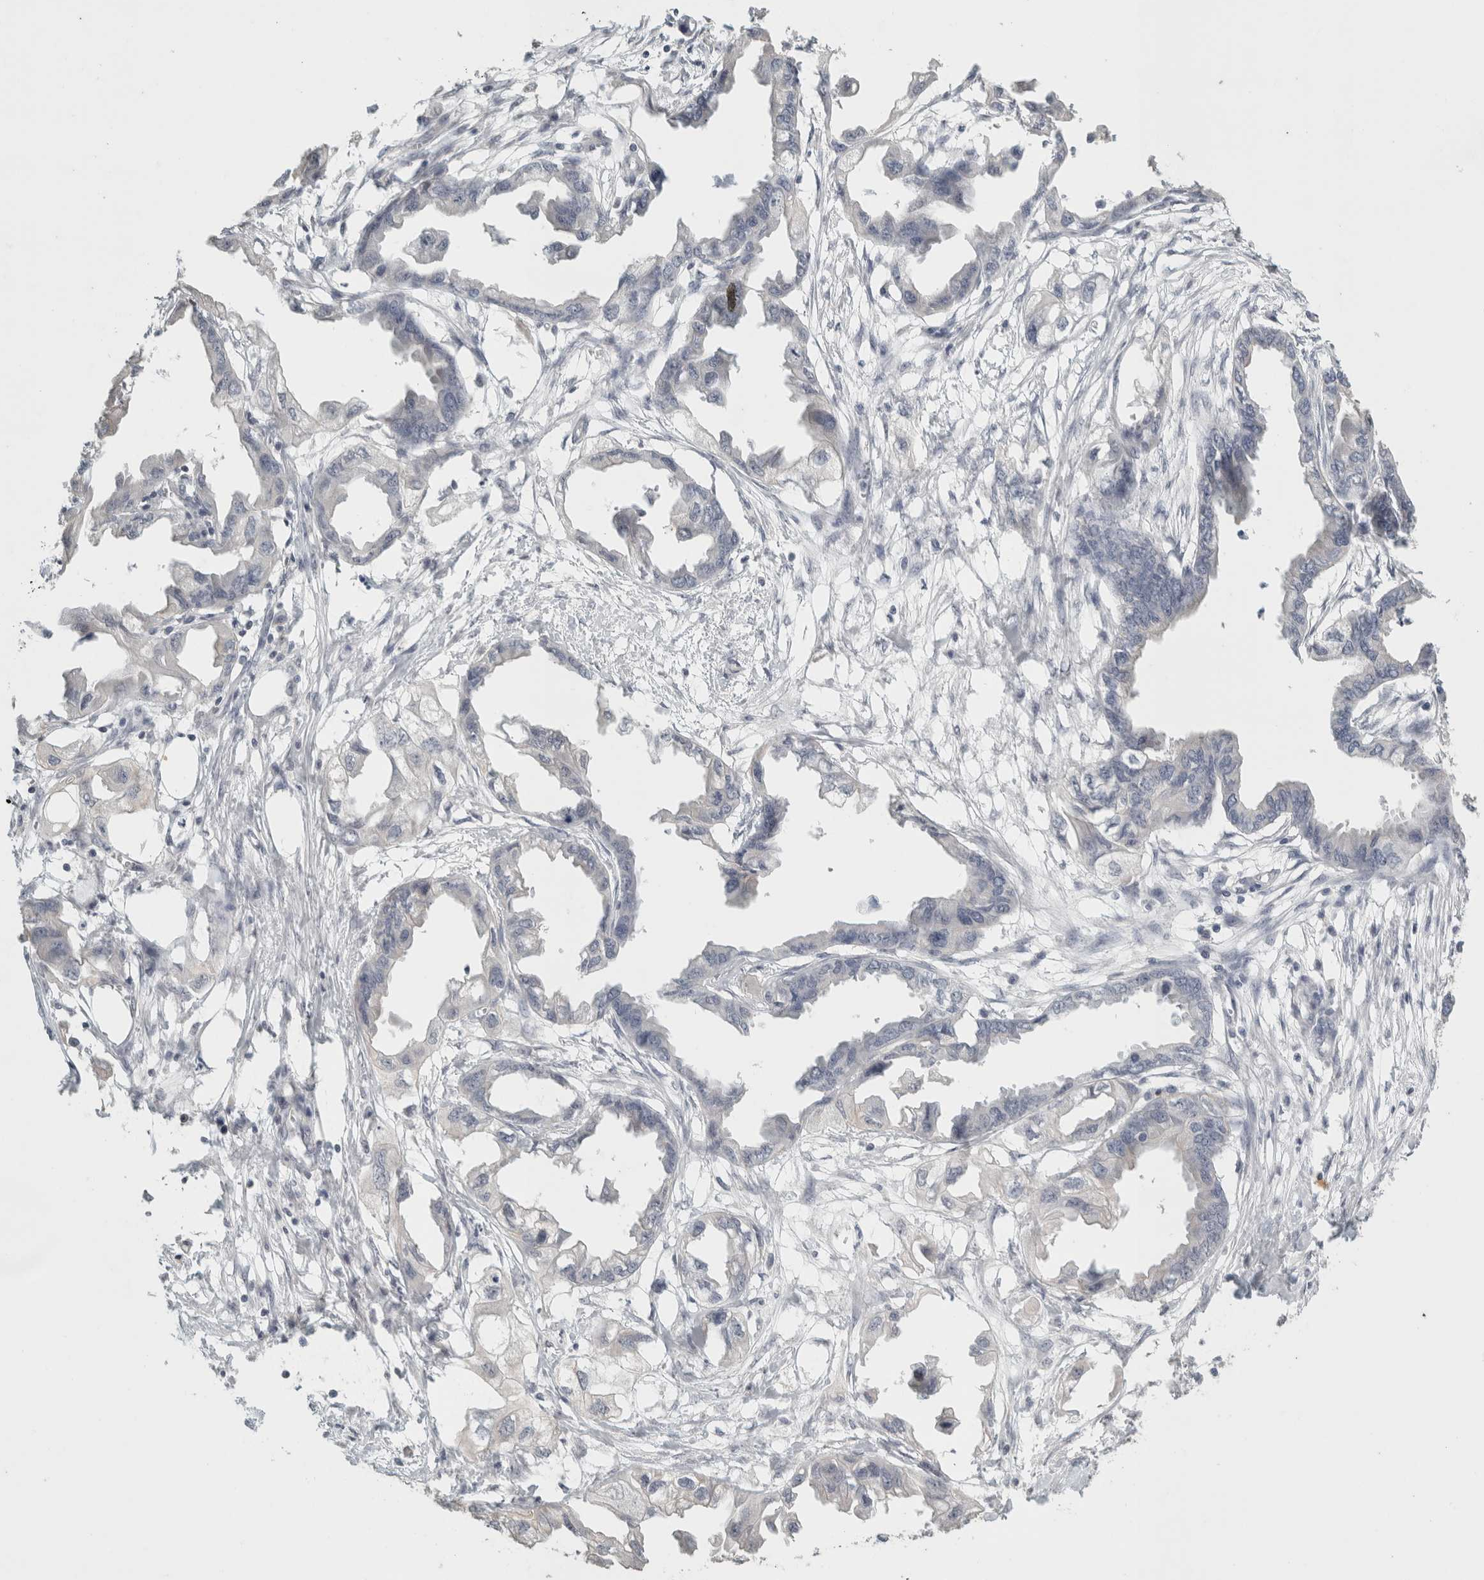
{"staining": {"intensity": "negative", "quantity": "none", "location": "none"}, "tissue": "endometrial cancer", "cell_type": "Tumor cells", "image_type": "cancer", "snomed": [{"axis": "morphology", "description": "Adenocarcinoma, NOS"}, {"axis": "morphology", "description": "Adenocarcinoma, metastatic, NOS"}, {"axis": "topography", "description": "Adipose tissue"}, {"axis": "topography", "description": "Endometrium"}], "caption": "Tumor cells are negative for protein expression in human endometrial cancer. Nuclei are stained in blue.", "gene": "TRAT1", "patient": {"sex": "female", "age": 67}}